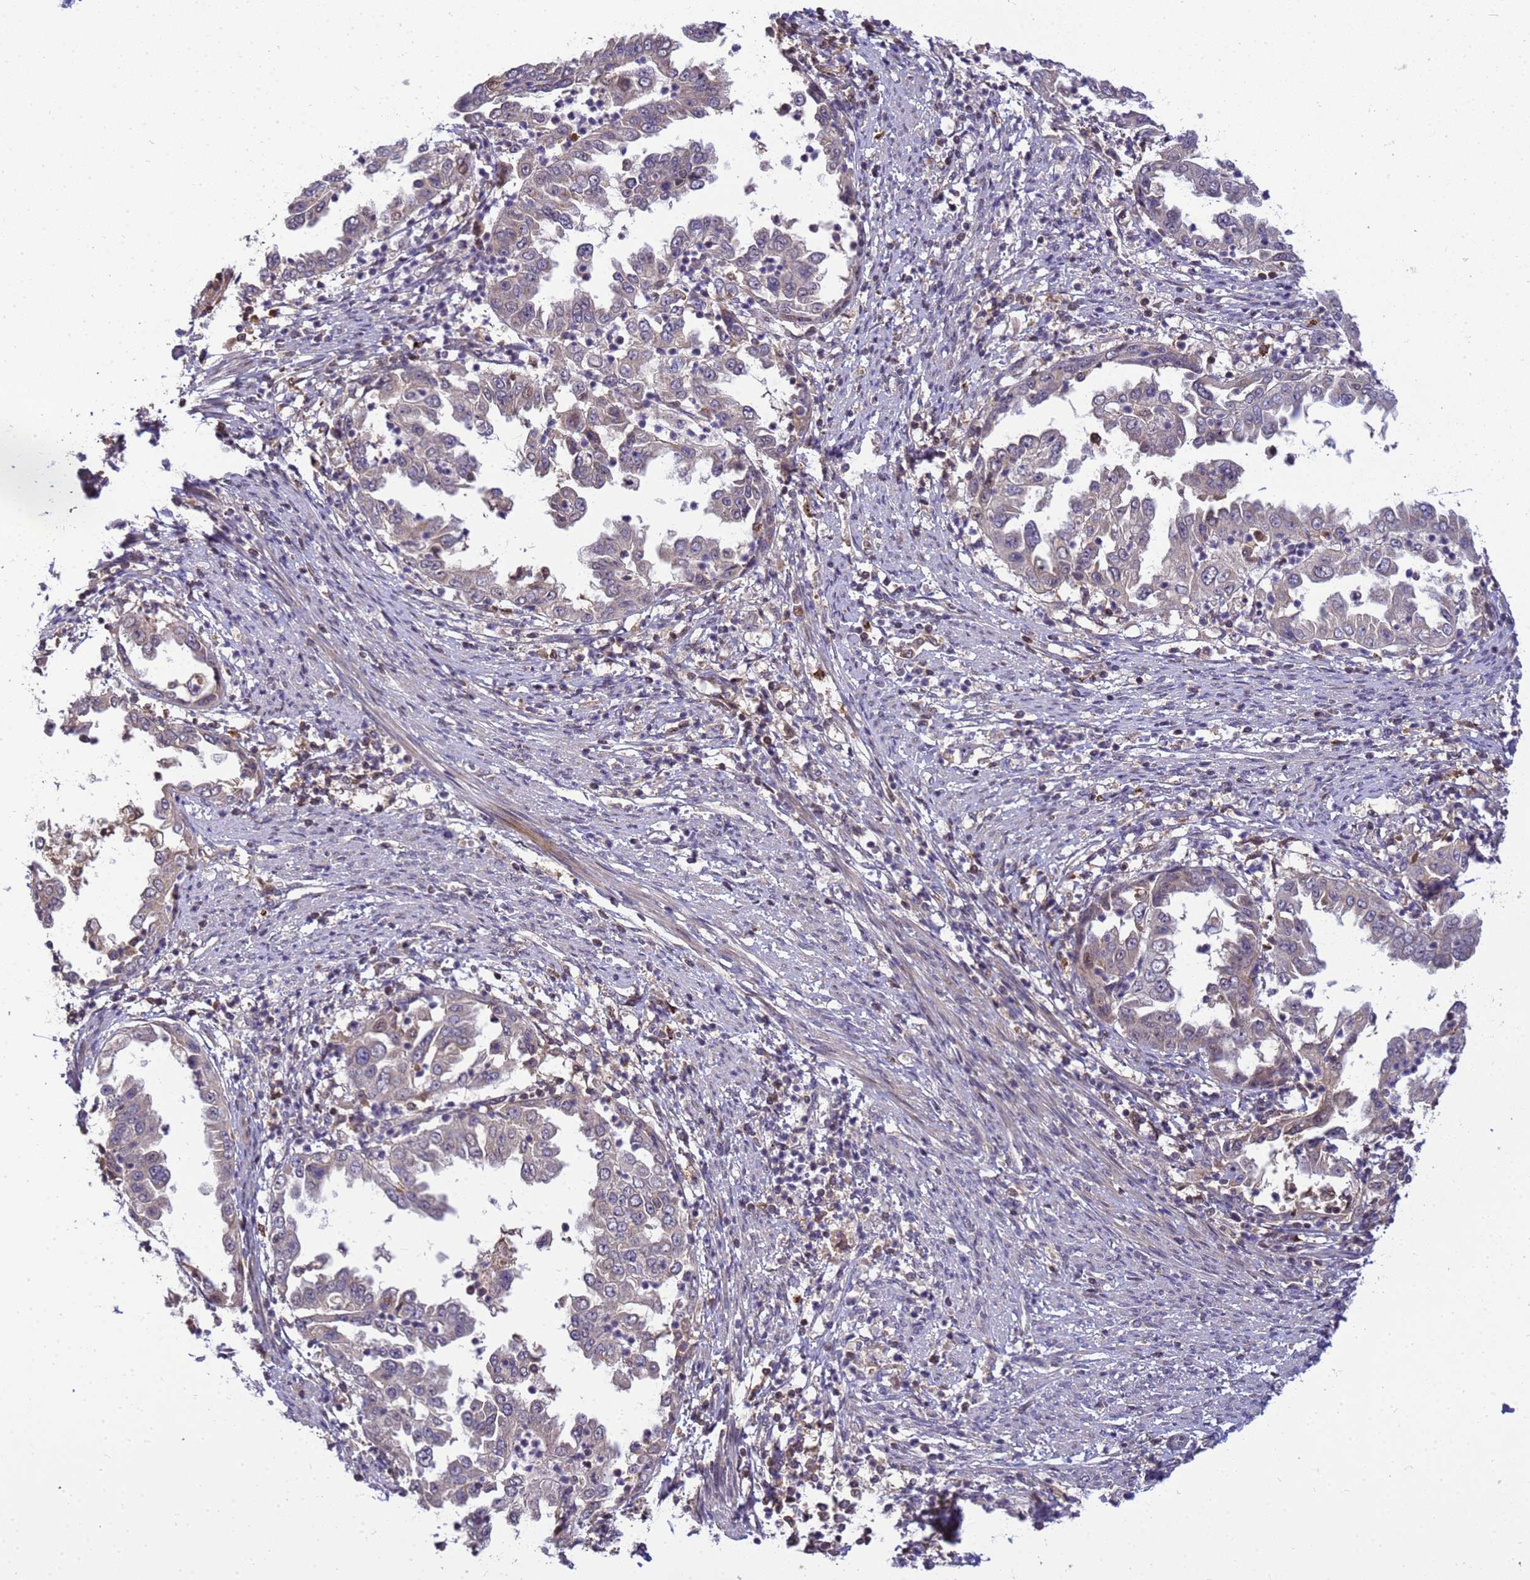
{"staining": {"intensity": "negative", "quantity": "none", "location": "none"}, "tissue": "endometrial cancer", "cell_type": "Tumor cells", "image_type": "cancer", "snomed": [{"axis": "morphology", "description": "Adenocarcinoma, NOS"}, {"axis": "topography", "description": "Endometrium"}], "caption": "There is no significant expression in tumor cells of adenocarcinoma (endometrial).", "gene": "TMEM74B", "patient": {"sex": "female", "age": 85}}